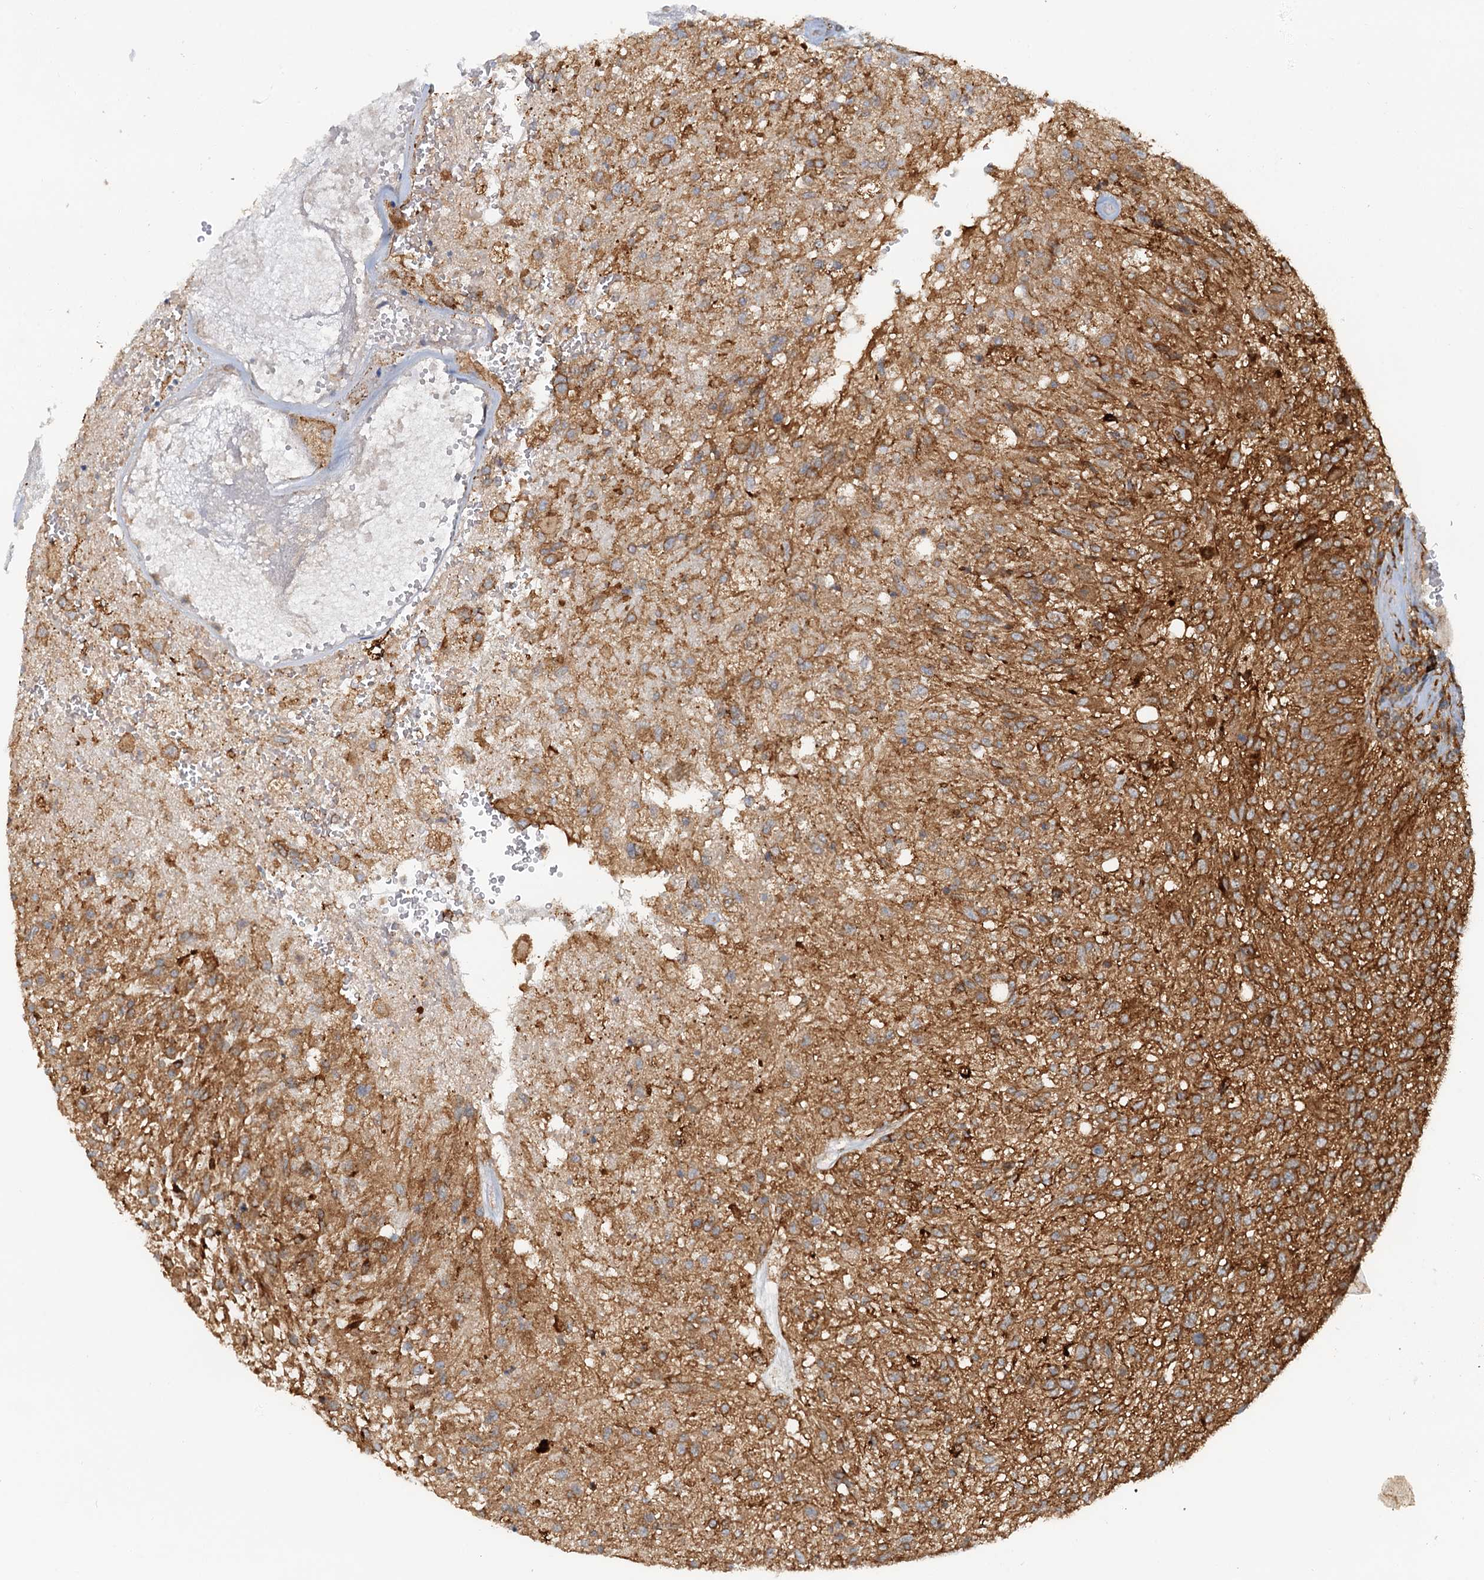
{"staining": {"intensity": "moderate", "quantity": "25%-75%", "location": "cytoplasmic/membranous"}, "tissue": "glioma", "cell_type": "Tumor cells", "image_type": "cancer", "snomed": [{"axis": "morphology", "description": "Glioma, malignant, High grade"}, {"axis": "topography", "description": "Brain"}], "caption": "Malignant glioma (high-grade) tissue shows moderate cytoplasmic/membranous staining in approximately 25%-75% of tumor cells", "gene": "NIPAL3", "patient": {"sex": "male", "age": 56}}